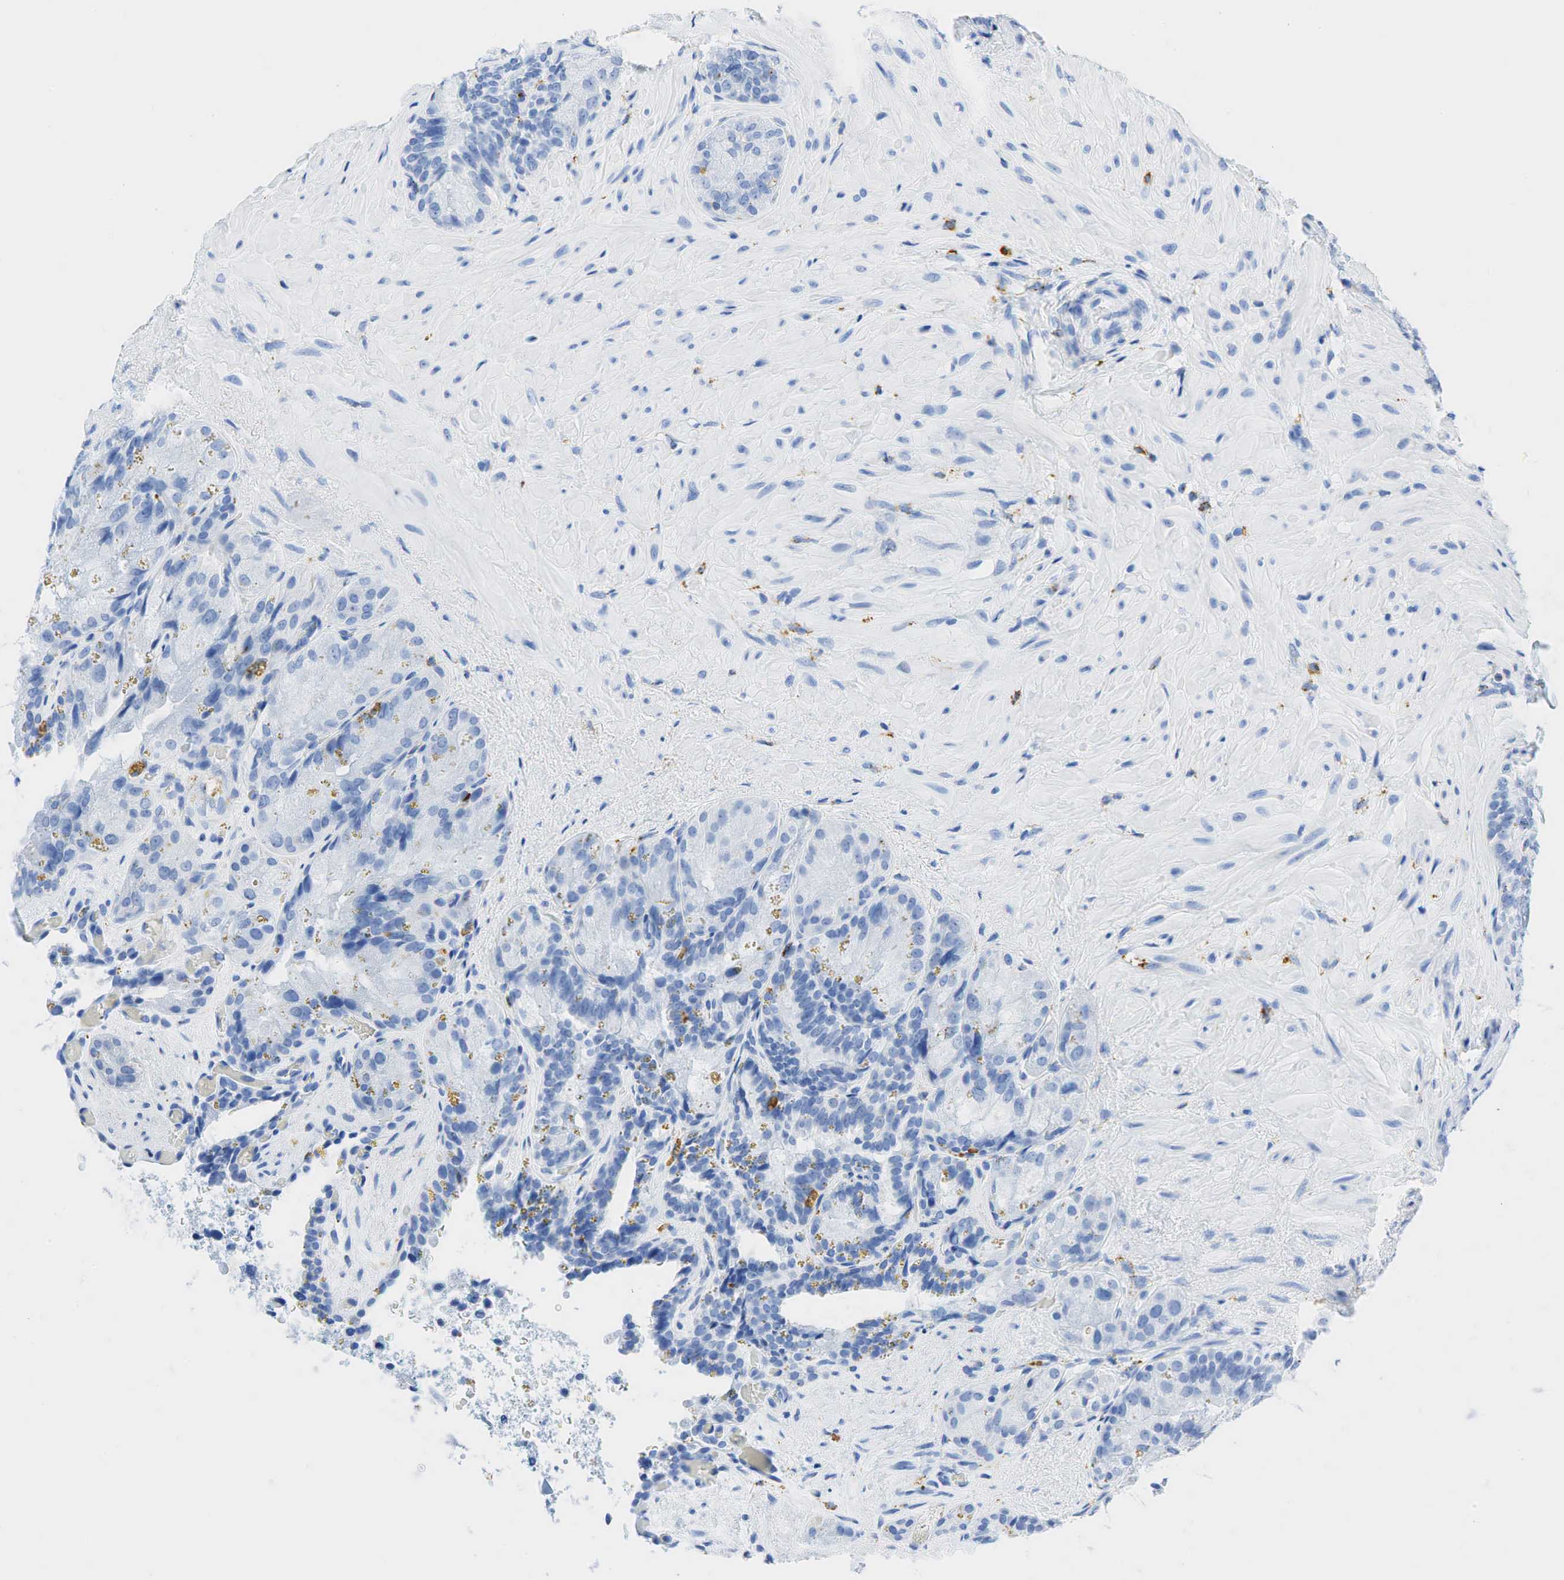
{"staining": {"intensity": "negative", "quantity": "none", "location": "none"}, "tissue": "seminal vesicle", "cell_type": "Glandular cells", "image_type": "normal", "snomed": [{"axis": "morphology", "description": "Normal tissue, NOS"}, {"axis": "topography", "description": "Seminal veicle"}], "caption": "Seminal vesicle was stained to show a protein in brown. There is no significant positivity in glandular cells. (Immunohistochemistry, brightfield microscopy, high magnification).", "gene": "CD68", "patient": {"sex": "male", "age": 69}}